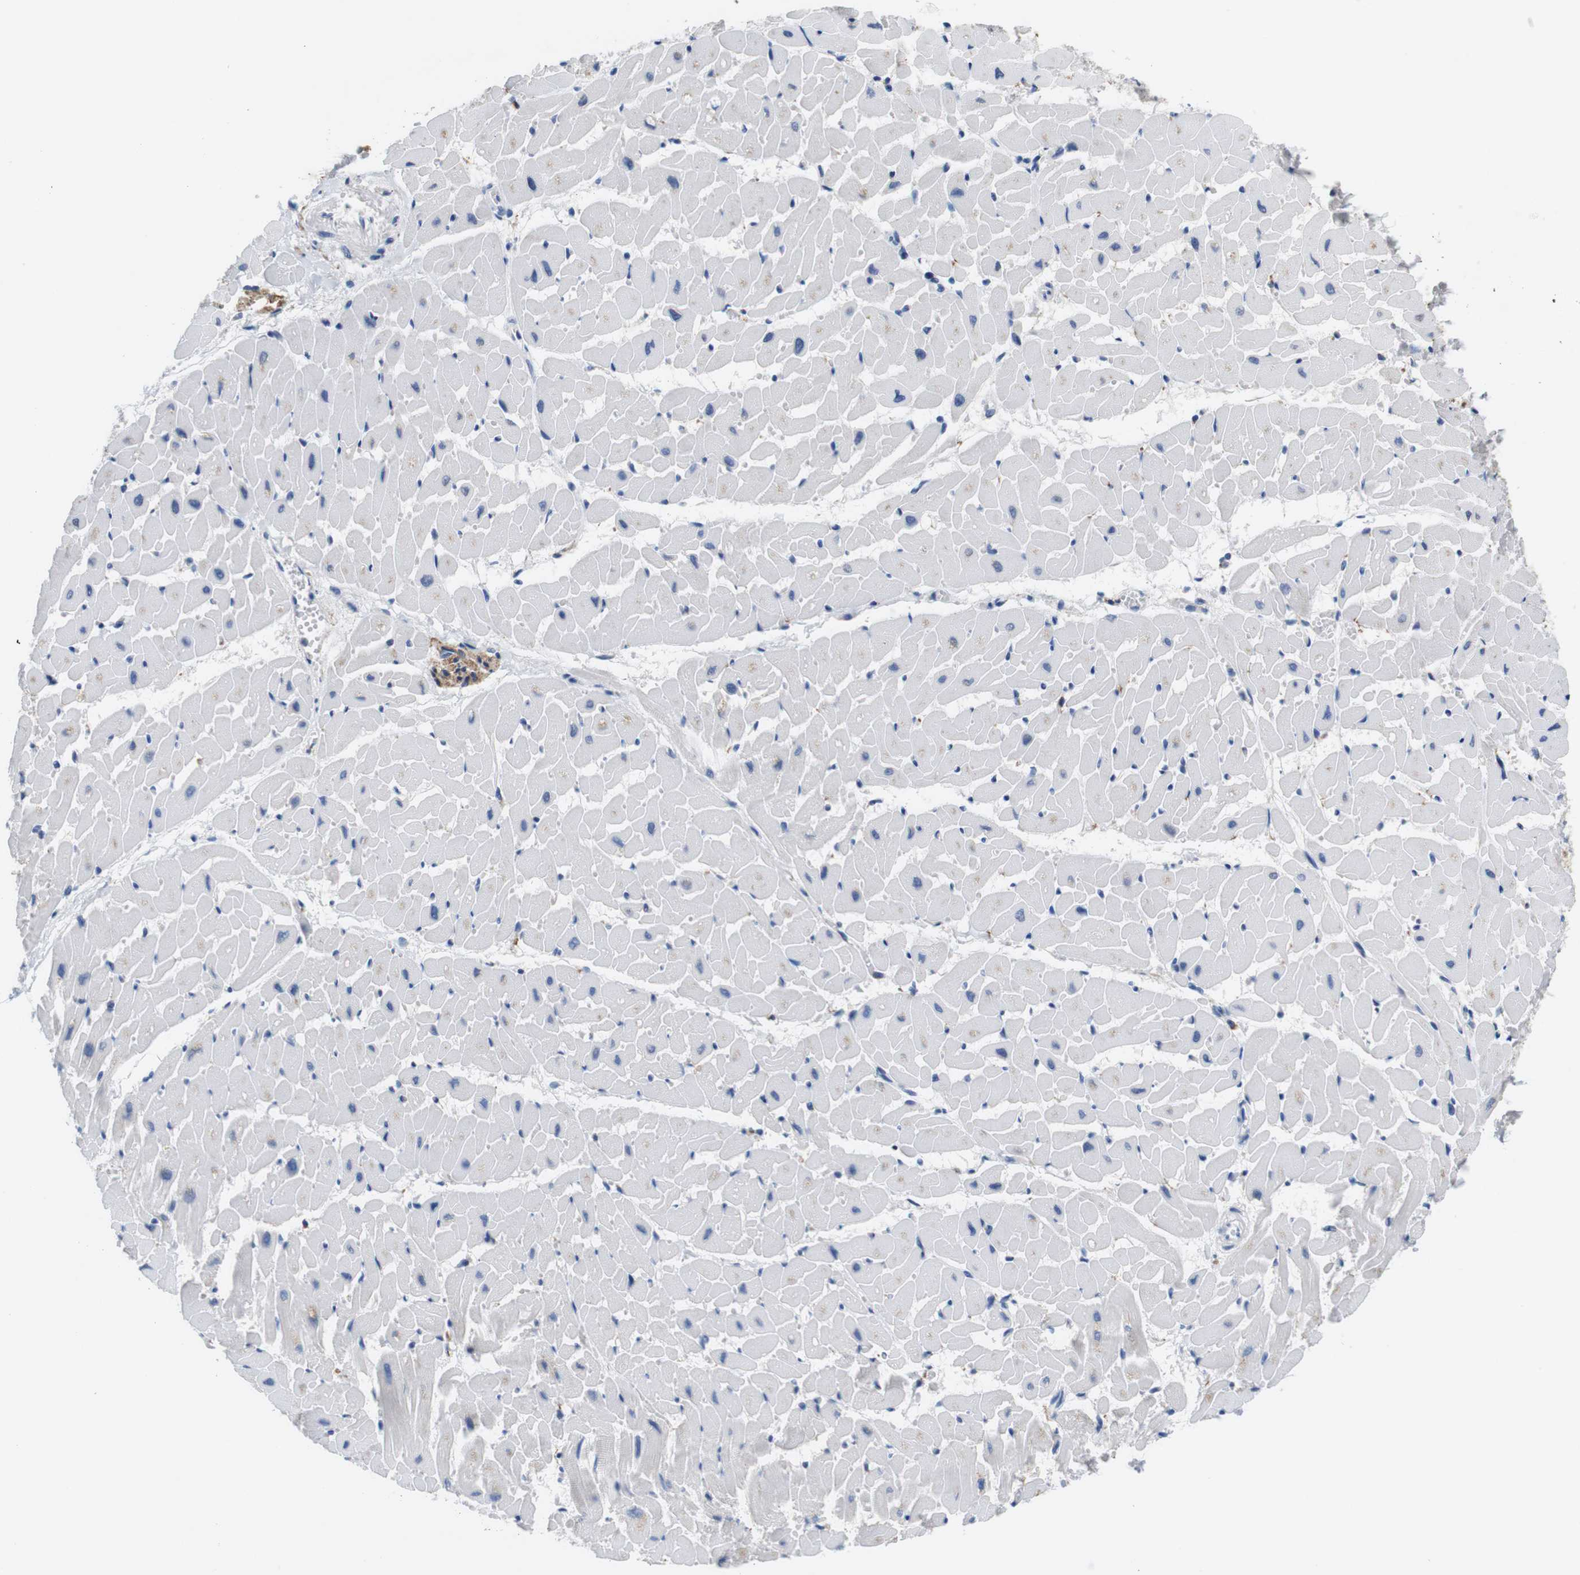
{"staining": {"intensity": "negative", "quantity": "none", "location": "none"}, "tissue": "heart muscle", "cell_type": "Cardiomyocytes", "image_type": "normal", "snomed": [{"axis": "morphology", "description": "Normal tissue, NOS"}, {"axis": "topography", "description": "Heart"}], "caption": "Immunohistochemistry image of normal heart muscle stained for a protein (brown), which displays no expression in cardiomyocytes. Brightfield microscopy of immunohistochemistry stained with DAB (brown) and hematoxylin (blue), captured at high magnification.", "gene": "MAP6", "patient": {"sex": "female", "age": 19}}